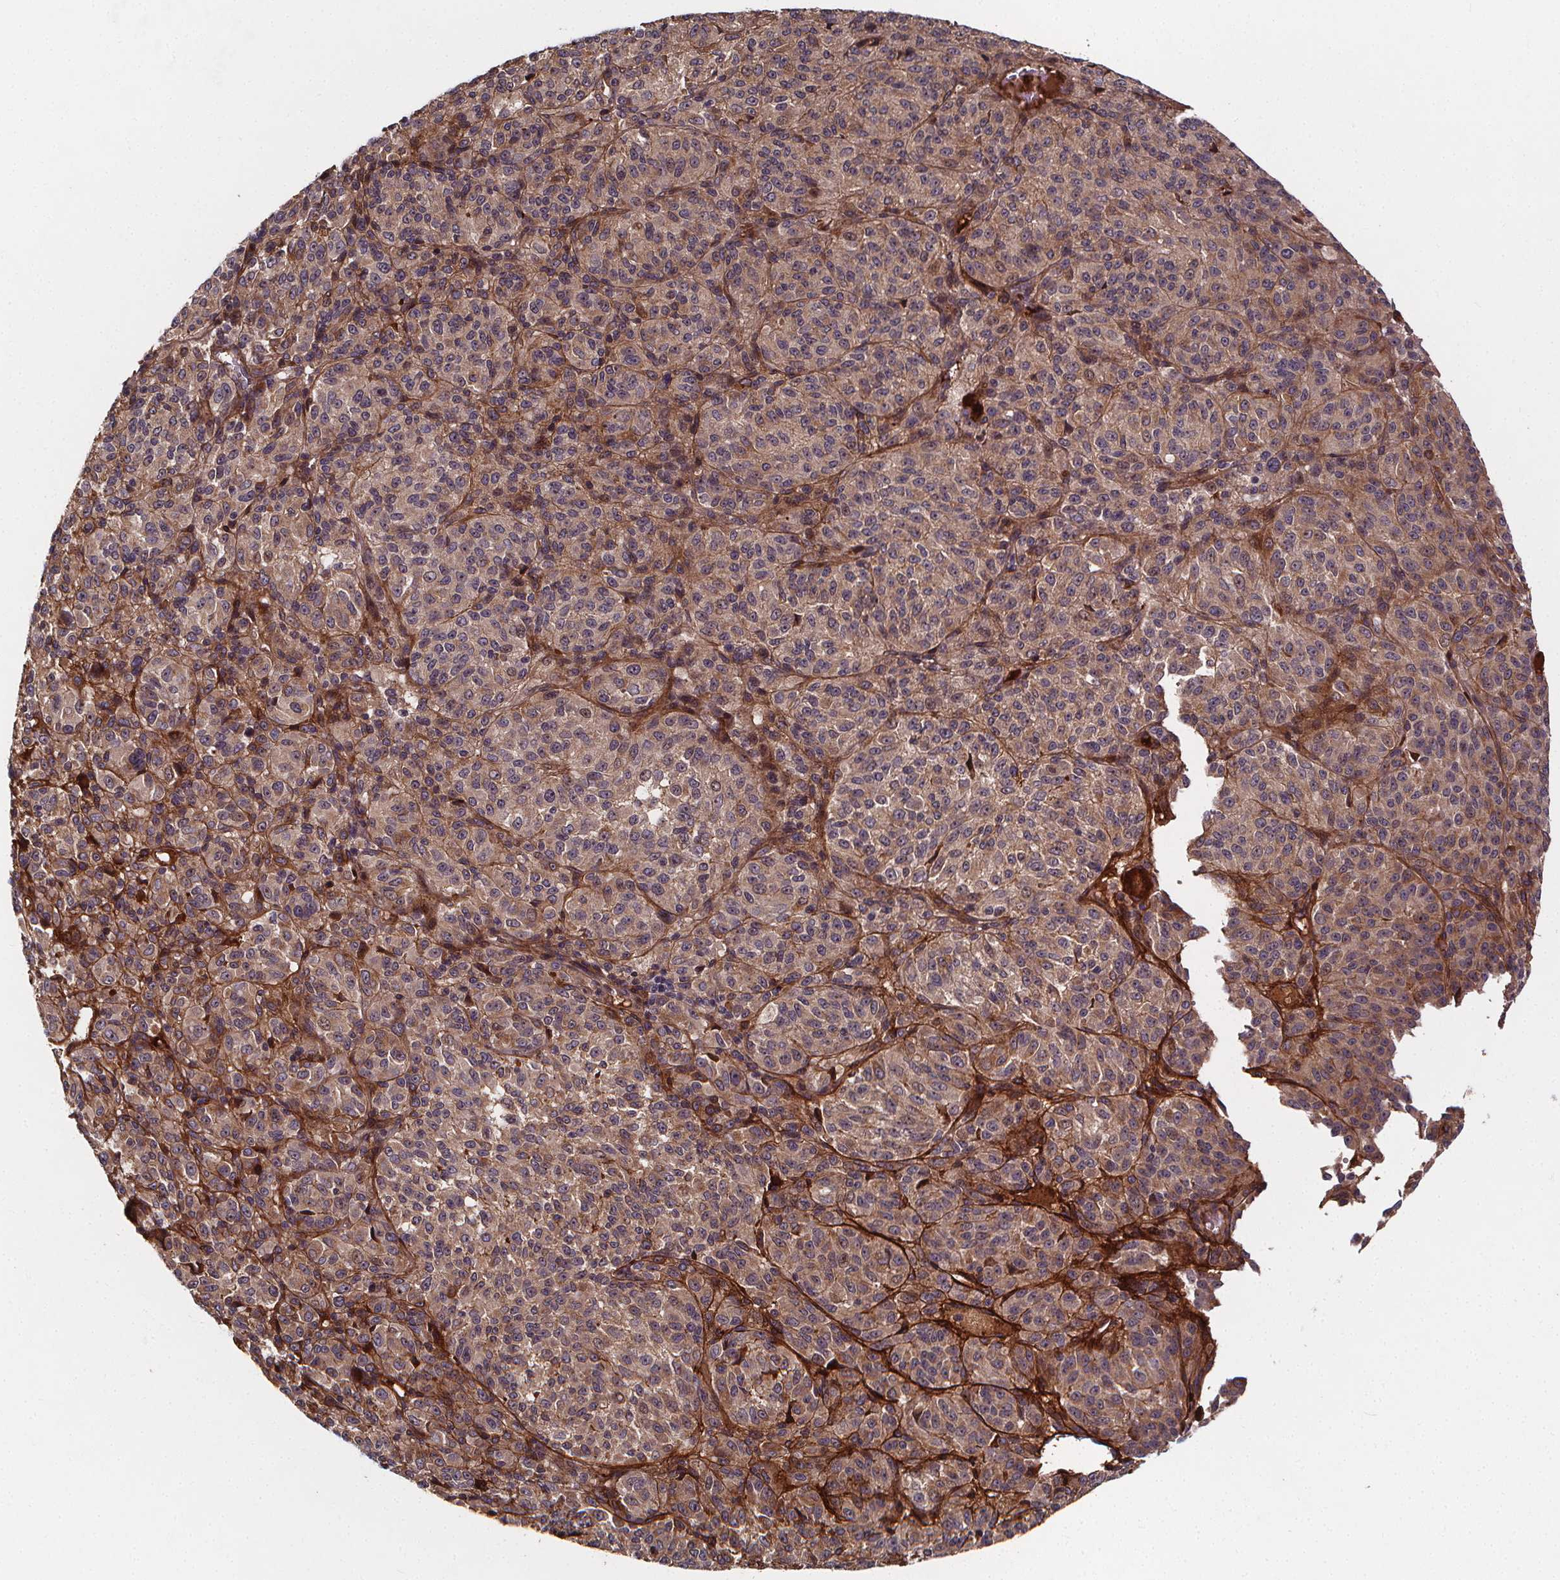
{"staining": {"intensity": "weak", "quantity": "<25%", "location": "cytoplasmic/membranous"}, "tissue": "melanoma", "cell_type": "Tumor cells", "image_type": "cancer", "snomed": [{"axis": "morphology", "description": "Malignant melanoma, Metastatic site"}, {"axis": "topography", "description": "Brain"}], "caption": "An immunohistochemistry (IHC) image of melanoma is shown. There is no staining in tumor cells of melanoma.", "gene": "AEBP1", "patient": {"sex": "female", "age": 56}}